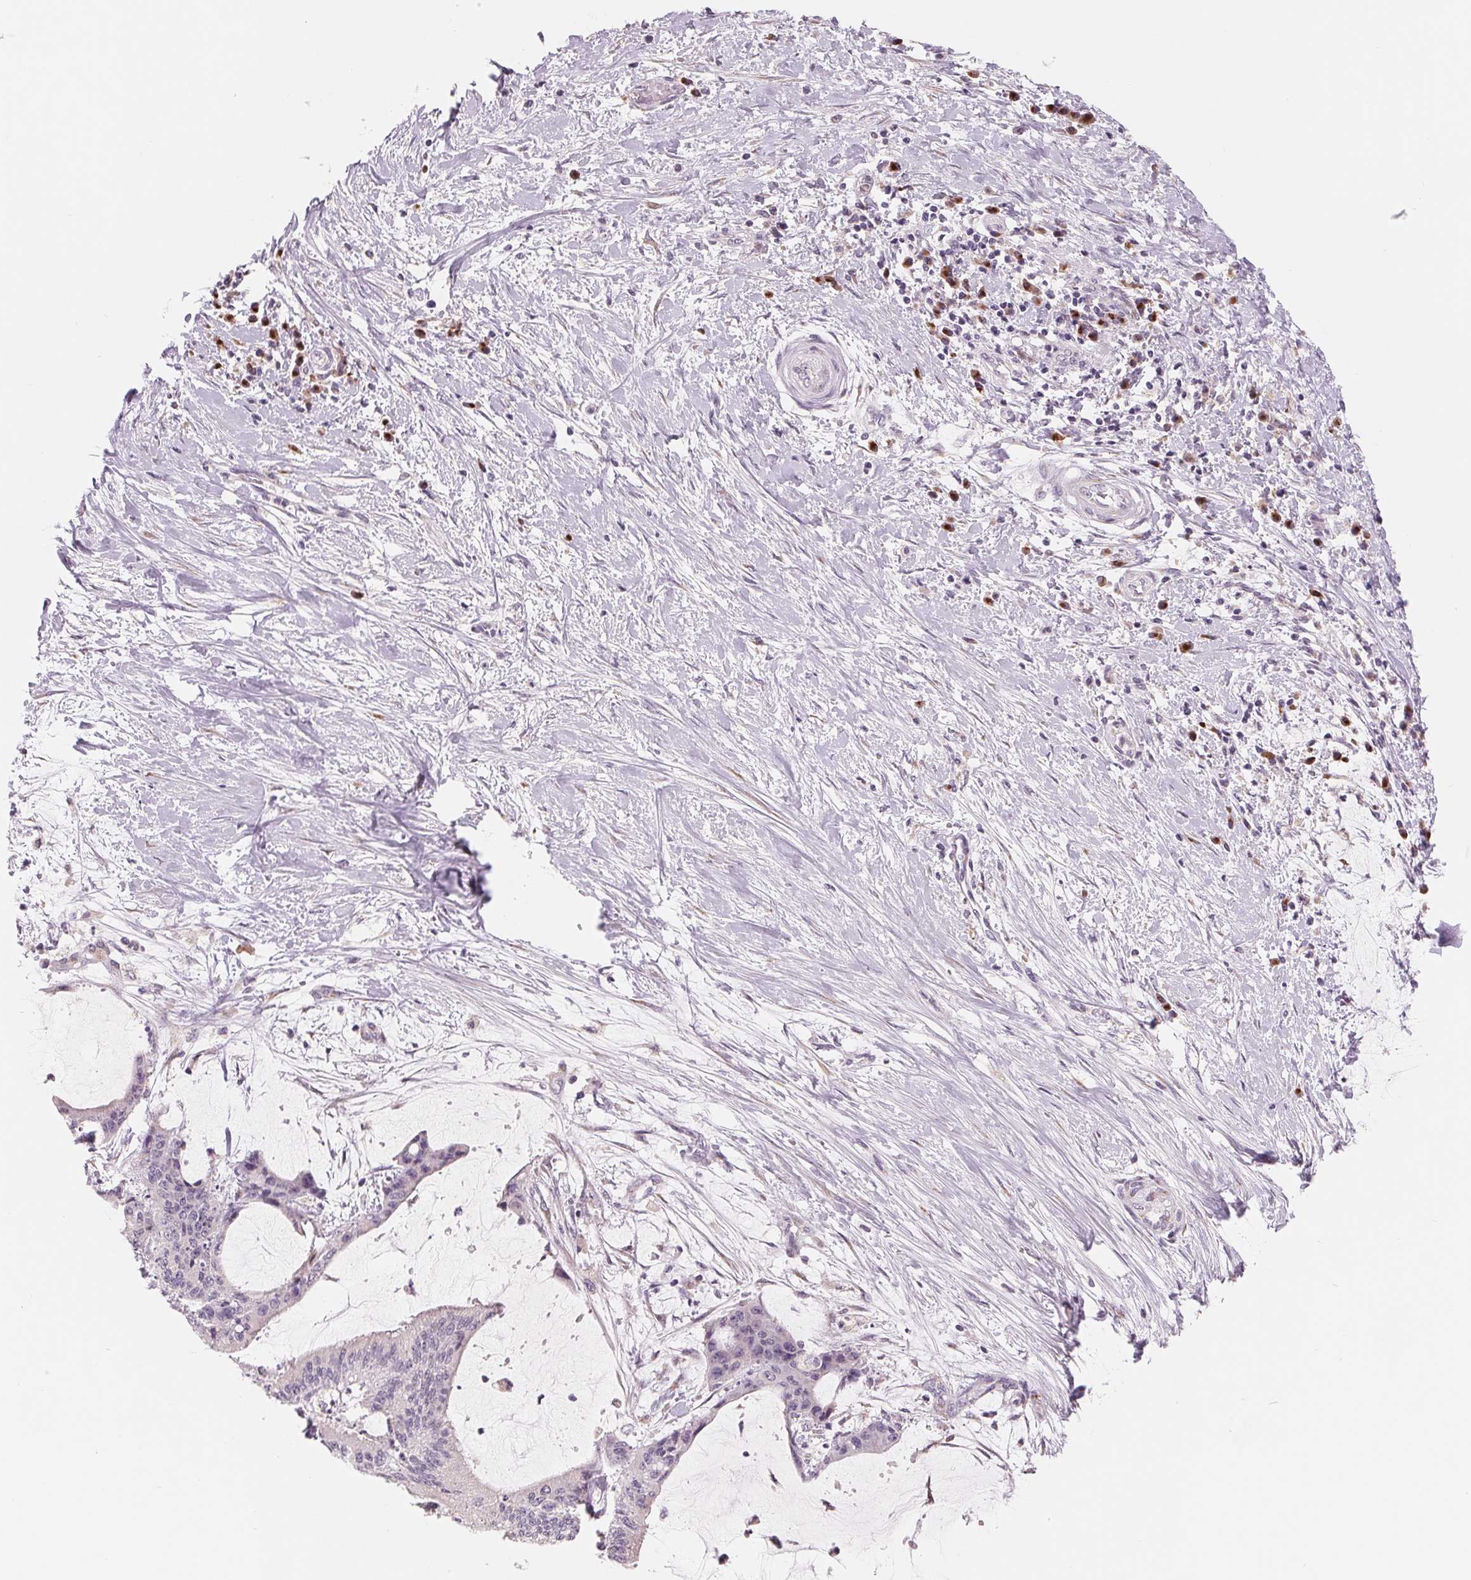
{"staining": {"intensity": "negative", "quantity": "none", "location": "none"}, "tissue": "liver cancer", "cell_type": "Tumor cells", "image_type": "cancer", "snomed": [{"axis": "morphology", "description": "Cholangiocarcinoma"}, {"axis": "topography", "description": "Liver"}], "caption": "IHC histopathology image of liver cholangiocarcinoma stained for a protein (brown), which exhibits no positivity in tumor cells.", "gene": "IL9R", "patient": {"sex": "female", "age": 73}}